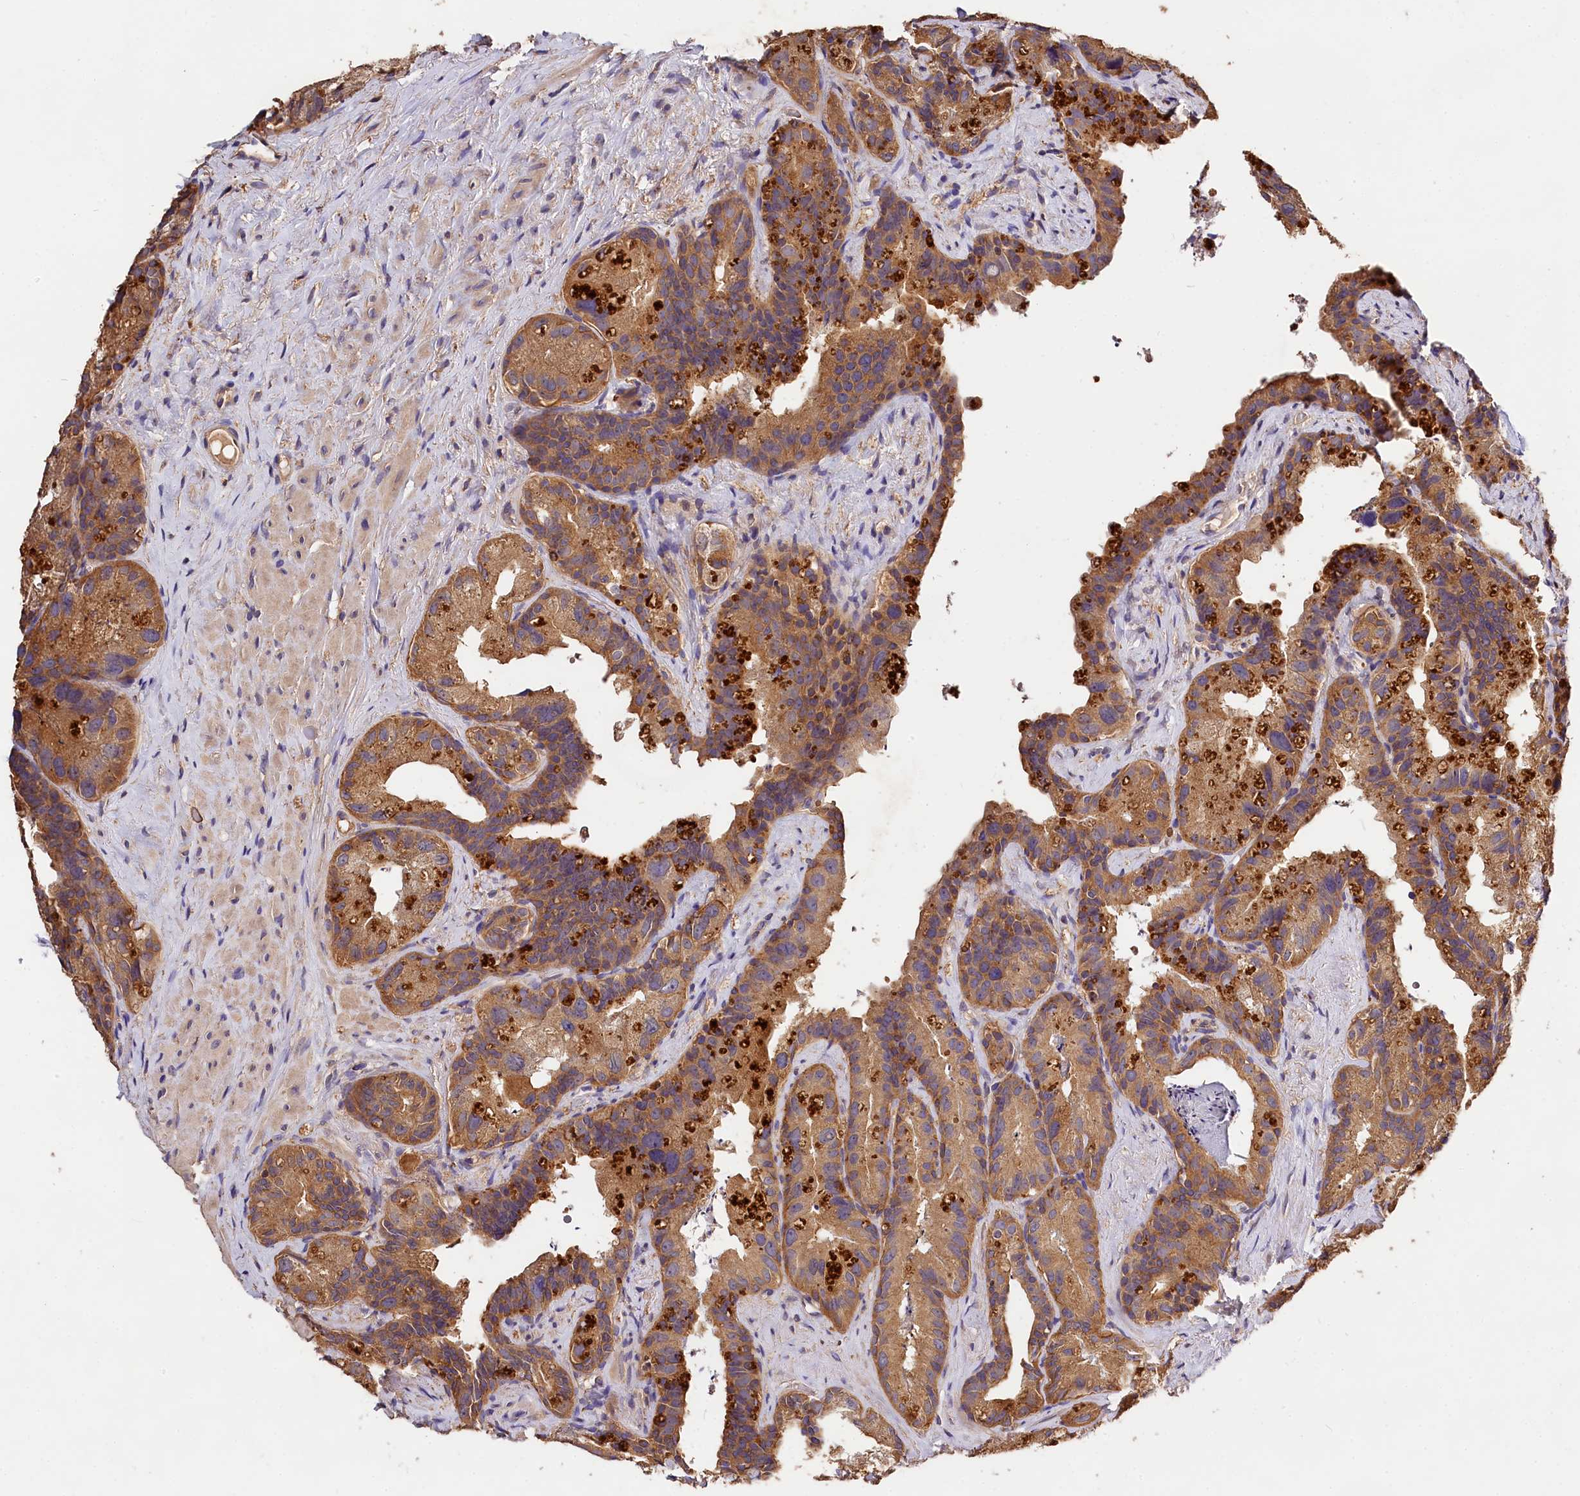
{"staining": {"intensity": "moderate", "quantity": ">75%", "location": "cytoplasmic/membranous"}, "tissue": "prostate cancer", "cell_type": "Tumor cells", "image_type": "cancer", "snomed": [{"axis": "morphology", "description": "Normal tissue, NOS"}, {"axis": "morphology", "description": "Adenocarcinoma, Low grade"}, {"axis": "topography", "description": "Prostate"}], "caption": "Prostate cancer (adenocarcinoma (low-grade)) tissue displays moderate cytoplasmic/membranous expression in about >75% of tumor cells (Brightfield microscopy of DAB IHC at high magnification).", "gene": "OAS3", "patient": {"sex": "male", "age": 72}}